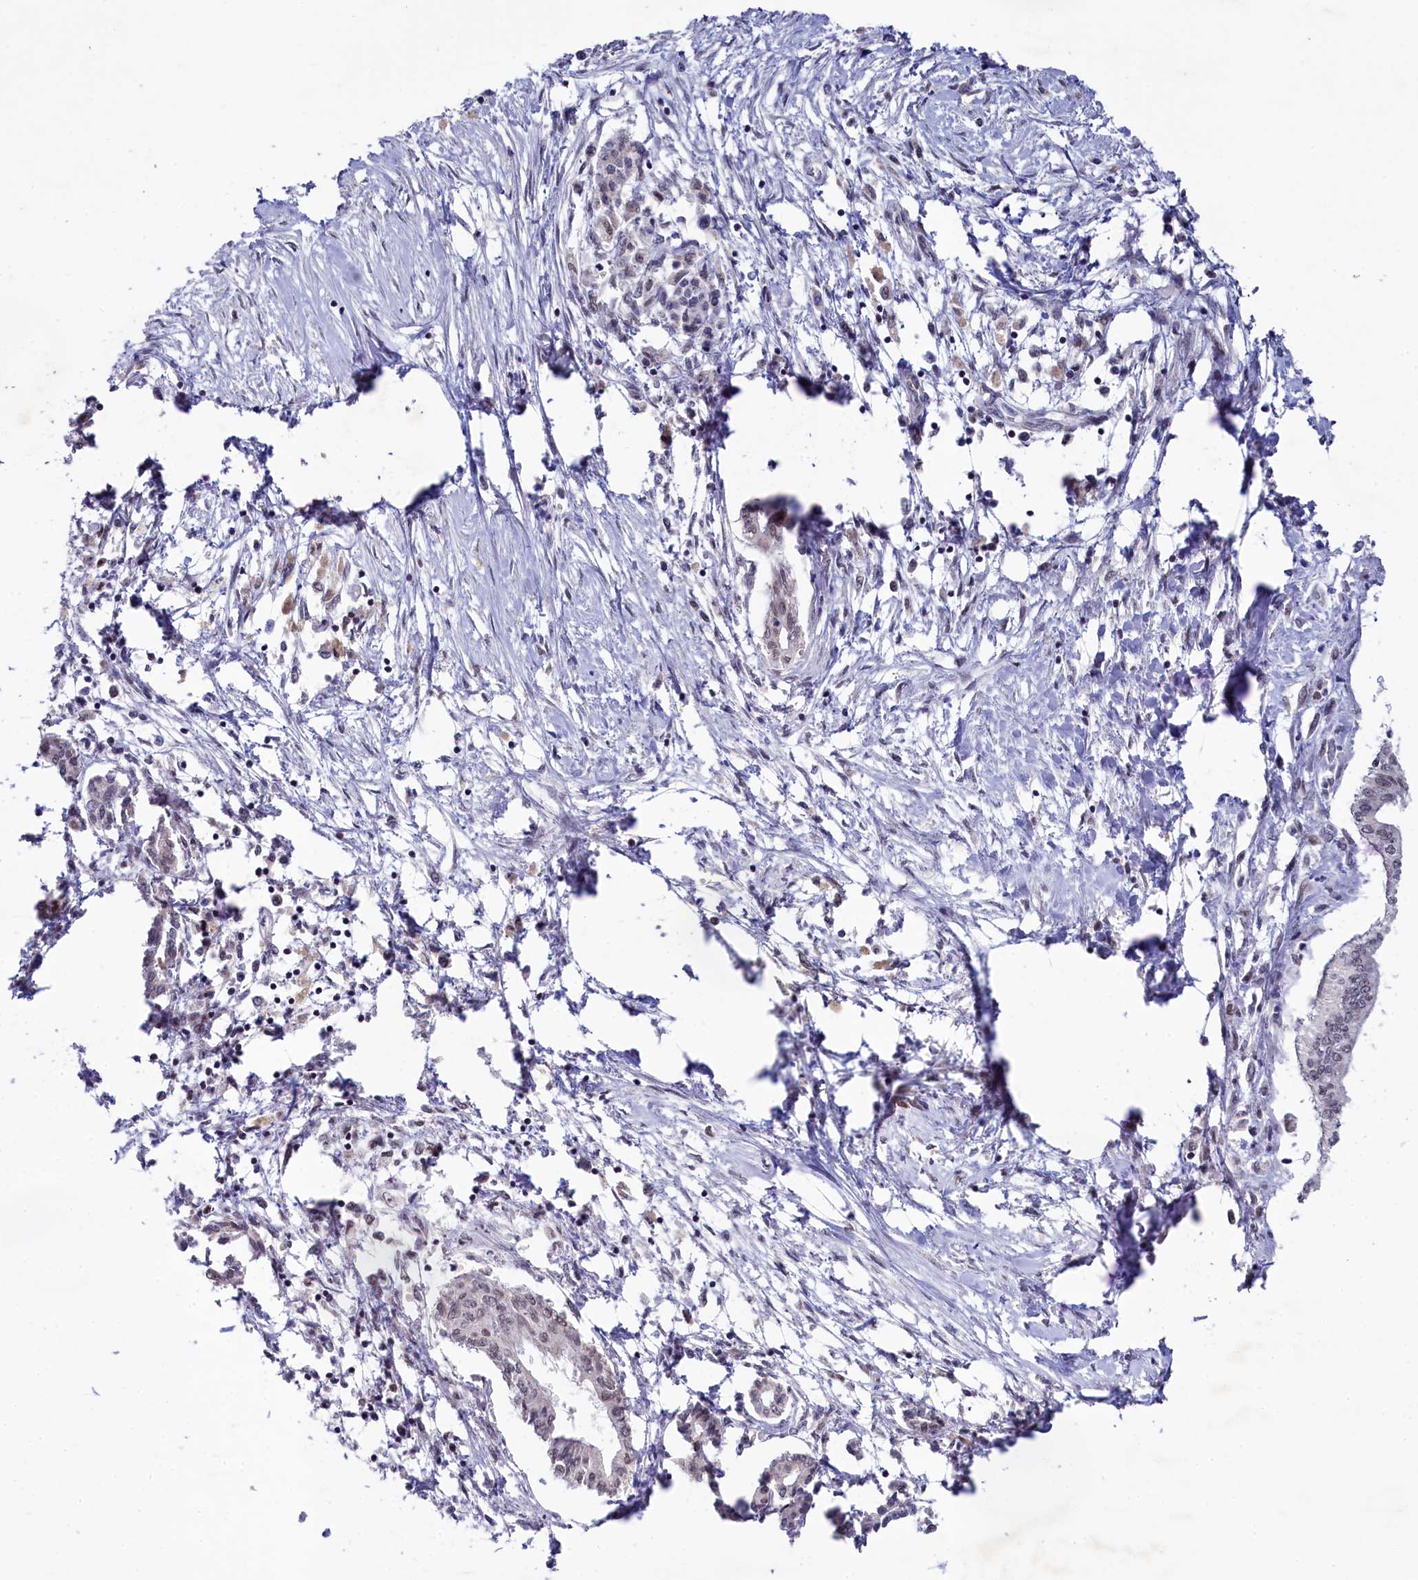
{"staining": {"intensity": "negative", "quantity": "none", "location": "none"}, "tissue": "pancreatic cancer", "cell_type": "Tumor cells", "image_type": "cancer", "snomed": [{"axis": "morphology", "description": "Adenocarcinoma, NOS"}, {"axis": "topography", "description": "Pancreas"}], "caption": "Micrograph shows no significant protein positivity in tumor cells of pancreatic cancer.", "gene": "PPHLN1", "patient": {"sex": "female", "age": 50}}